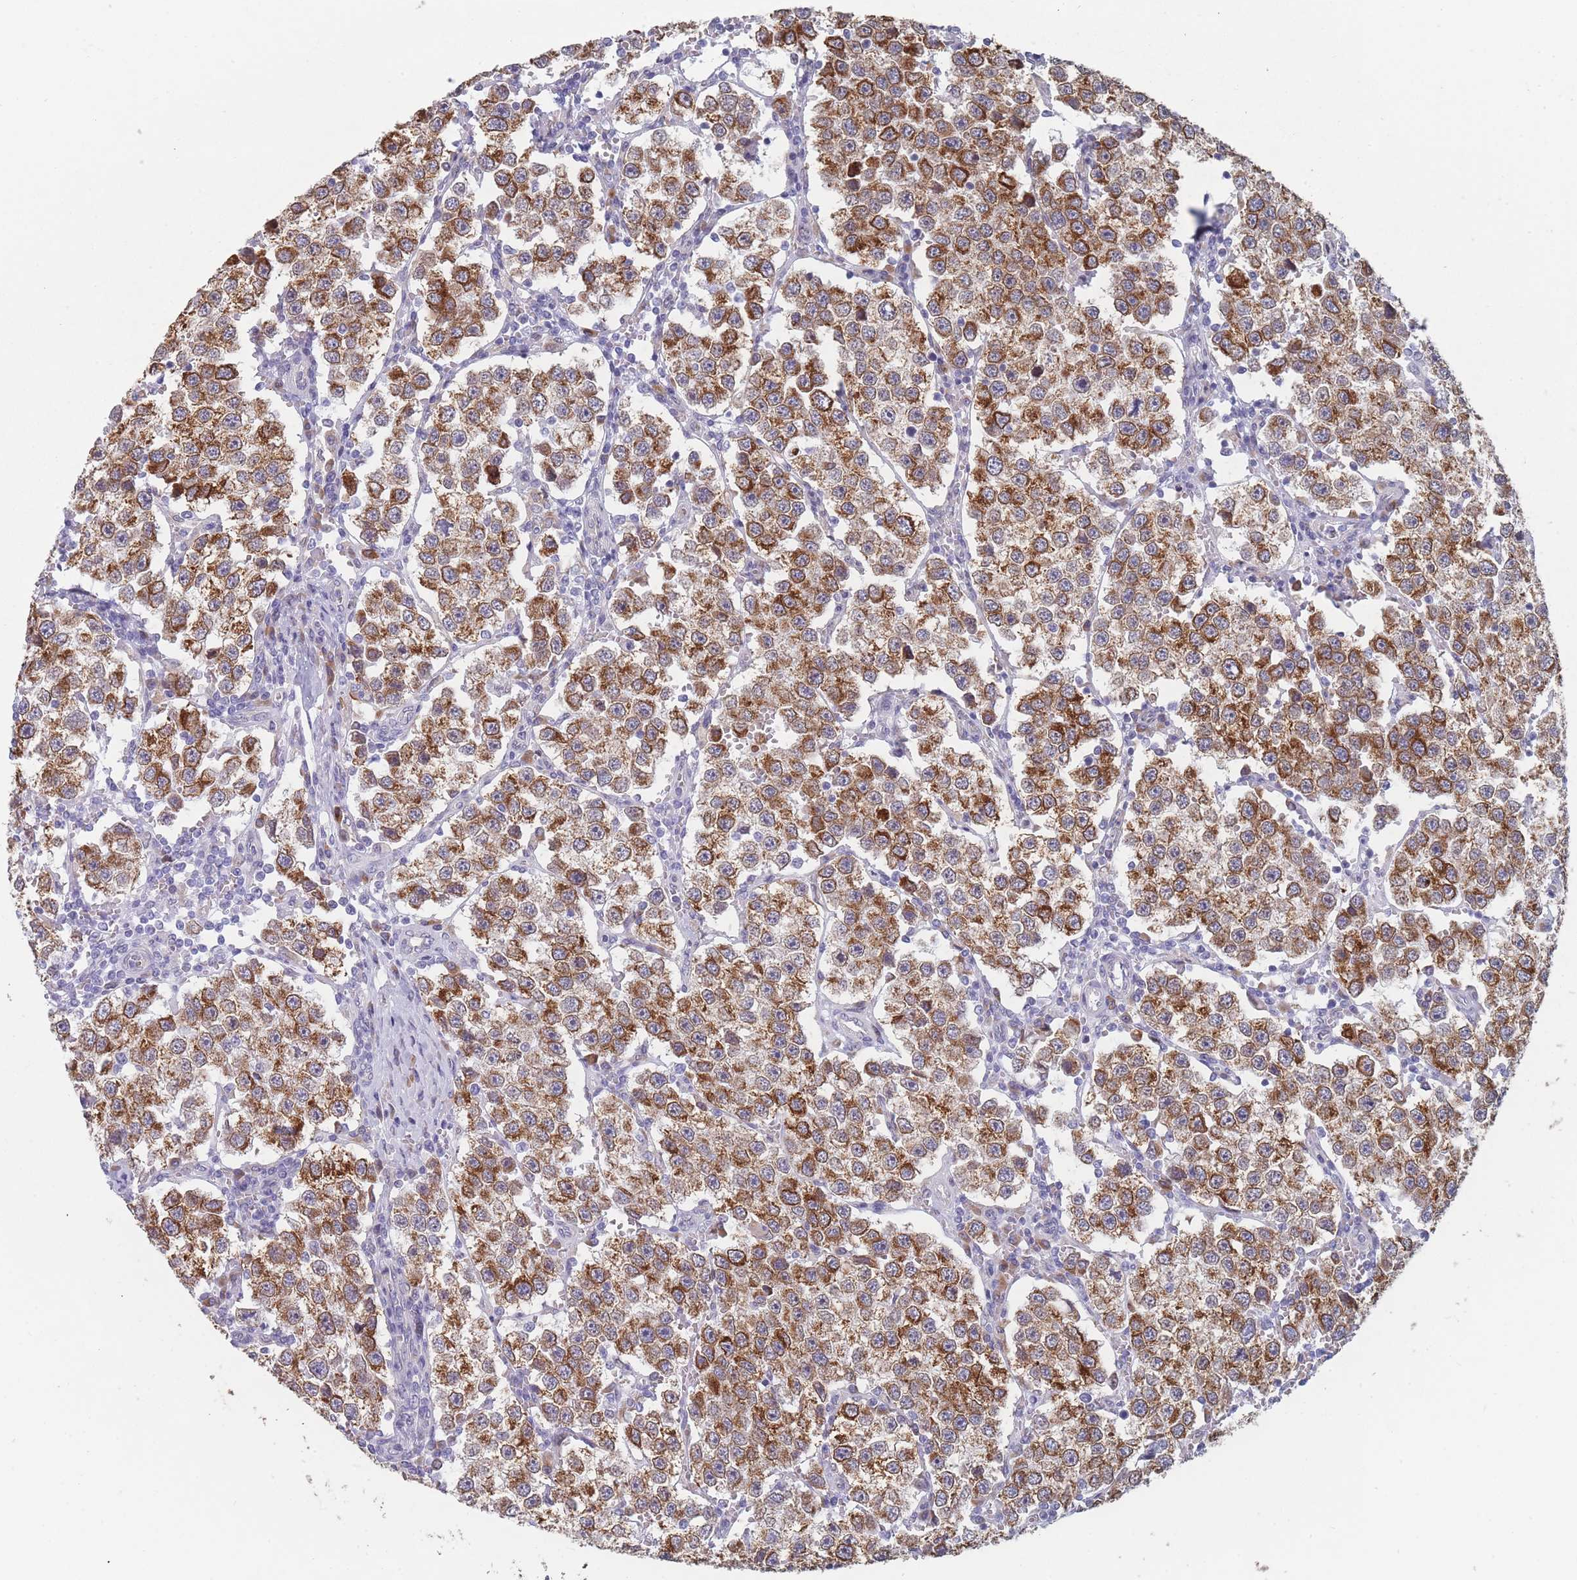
{"staining": {"intensity": "moderate", "quantity": ">75%", "location": "cytoplasmic/membranous"}, "tissue": "testis cancer", "cell_type": "Tumor cells", "image_type": "cancer", "snomed": [{"axis": "morphology", "description": "Seminoma, NOS"}, {"axis": "topography", "description": "Testis"}], "caption": "Immunohistochemistry of testis cancer (seminoma) displays medium levels of moderate cytoplasmic/membranous staining in about >75% of tumor cells.", "gene": "TMED10", "patient": {"sex": "male", "age": 37}}